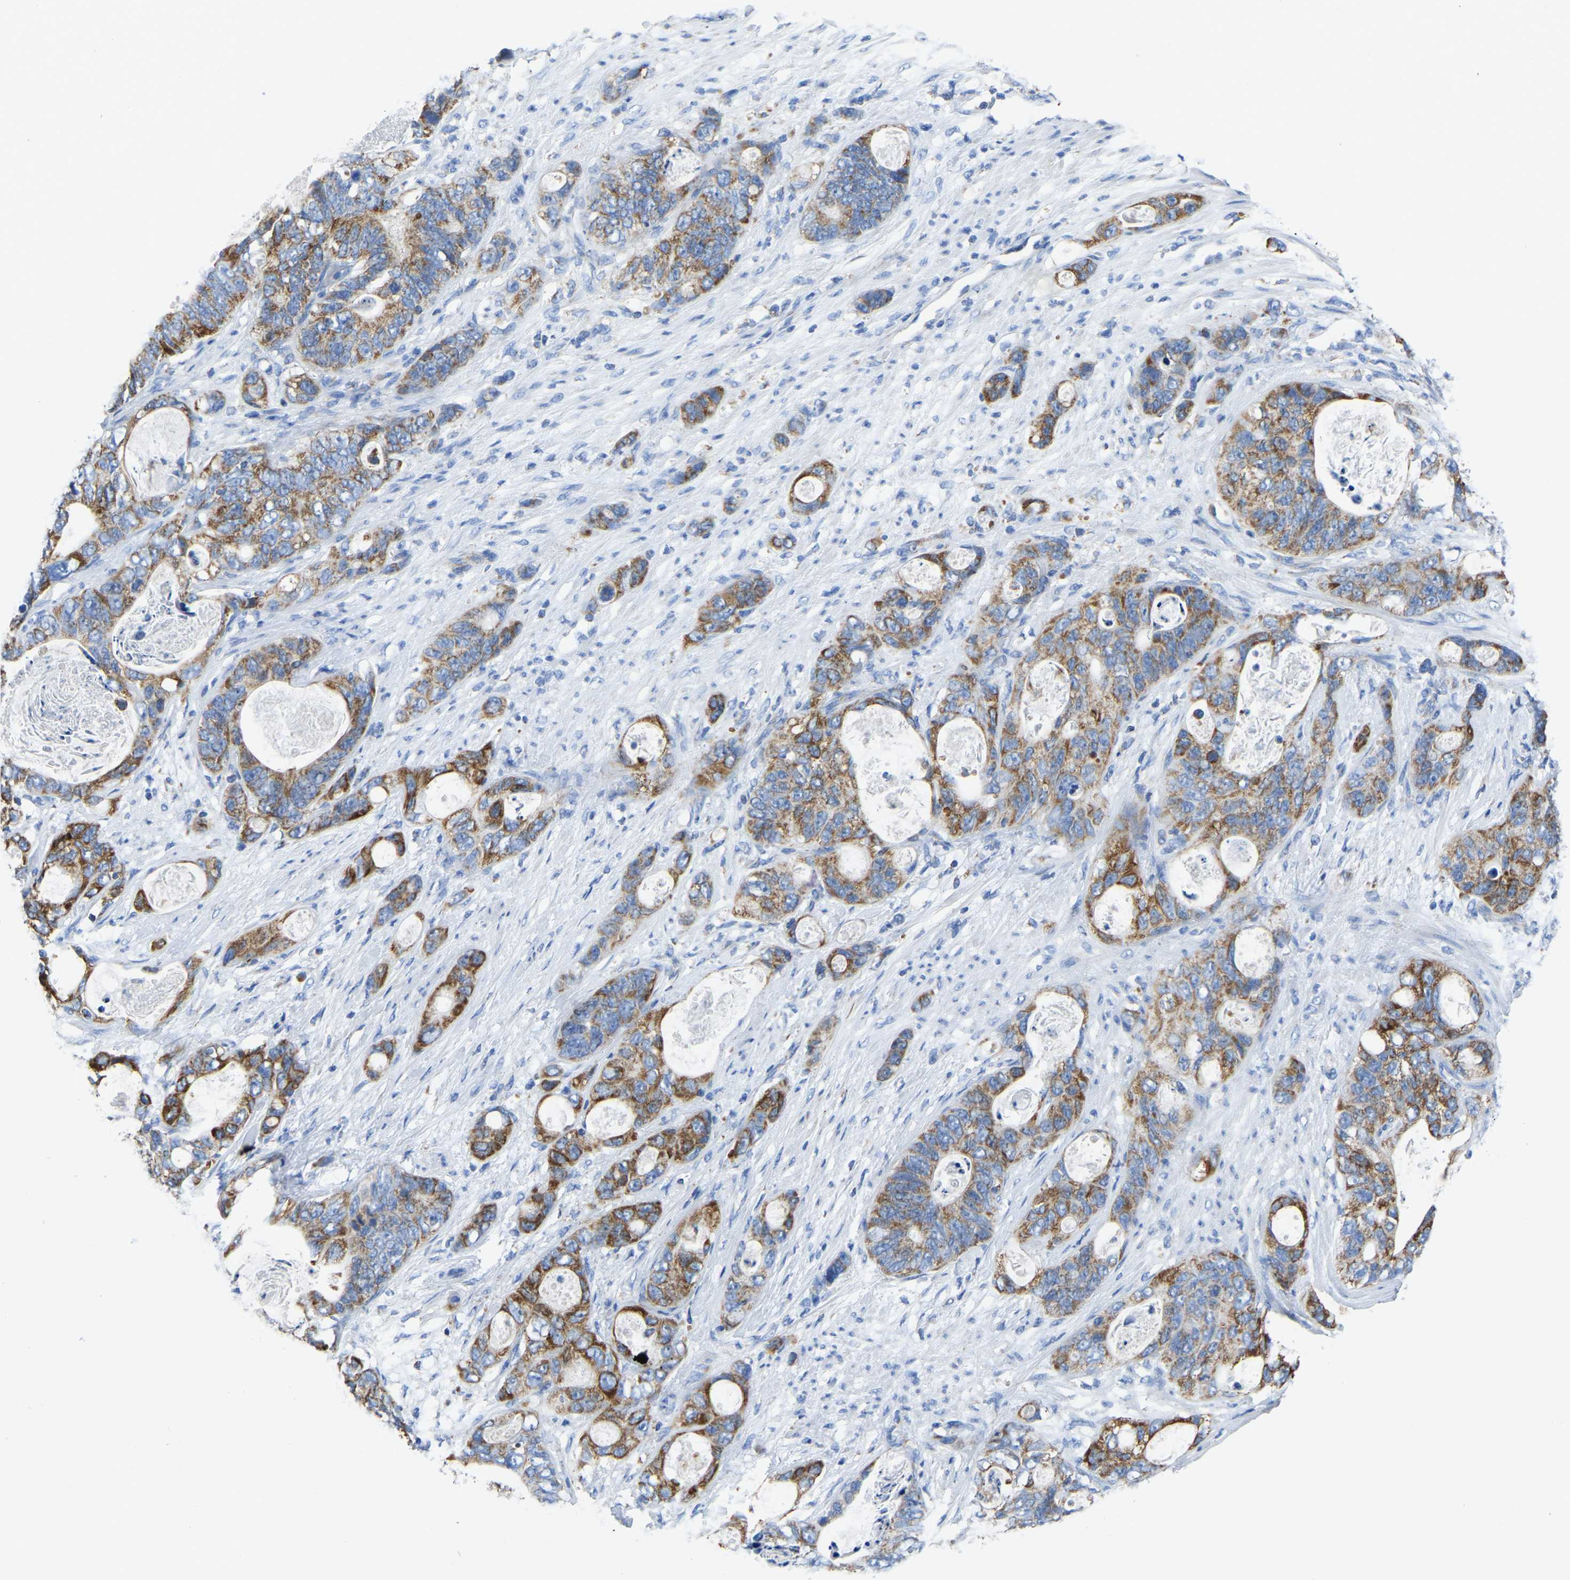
{"staining": {"intensity": "moderate", "quantity": ">75%", "location": "cytoplasmic/membranous"}, "tissue": "stomach cancer", "cell_type": "Tumor cells", "image_type": "cancer", "snomed": [{"axis": "morphology", "description": "Normal tissue, NOS"}, {"axis": "morphology", "description": "Adenocarcinoma, NOS"}, {"axis": "topography", "description": "Stomach"}], "caption": "There is medium levels of moderate cytoplasmic/membranous expression in tumor cells of adenocarcinoma (stomach), as demonstrated by immunohistochemical staining (brown color).", "gene": "ETFA", "patient": {"sex": "female", "age": 89}}